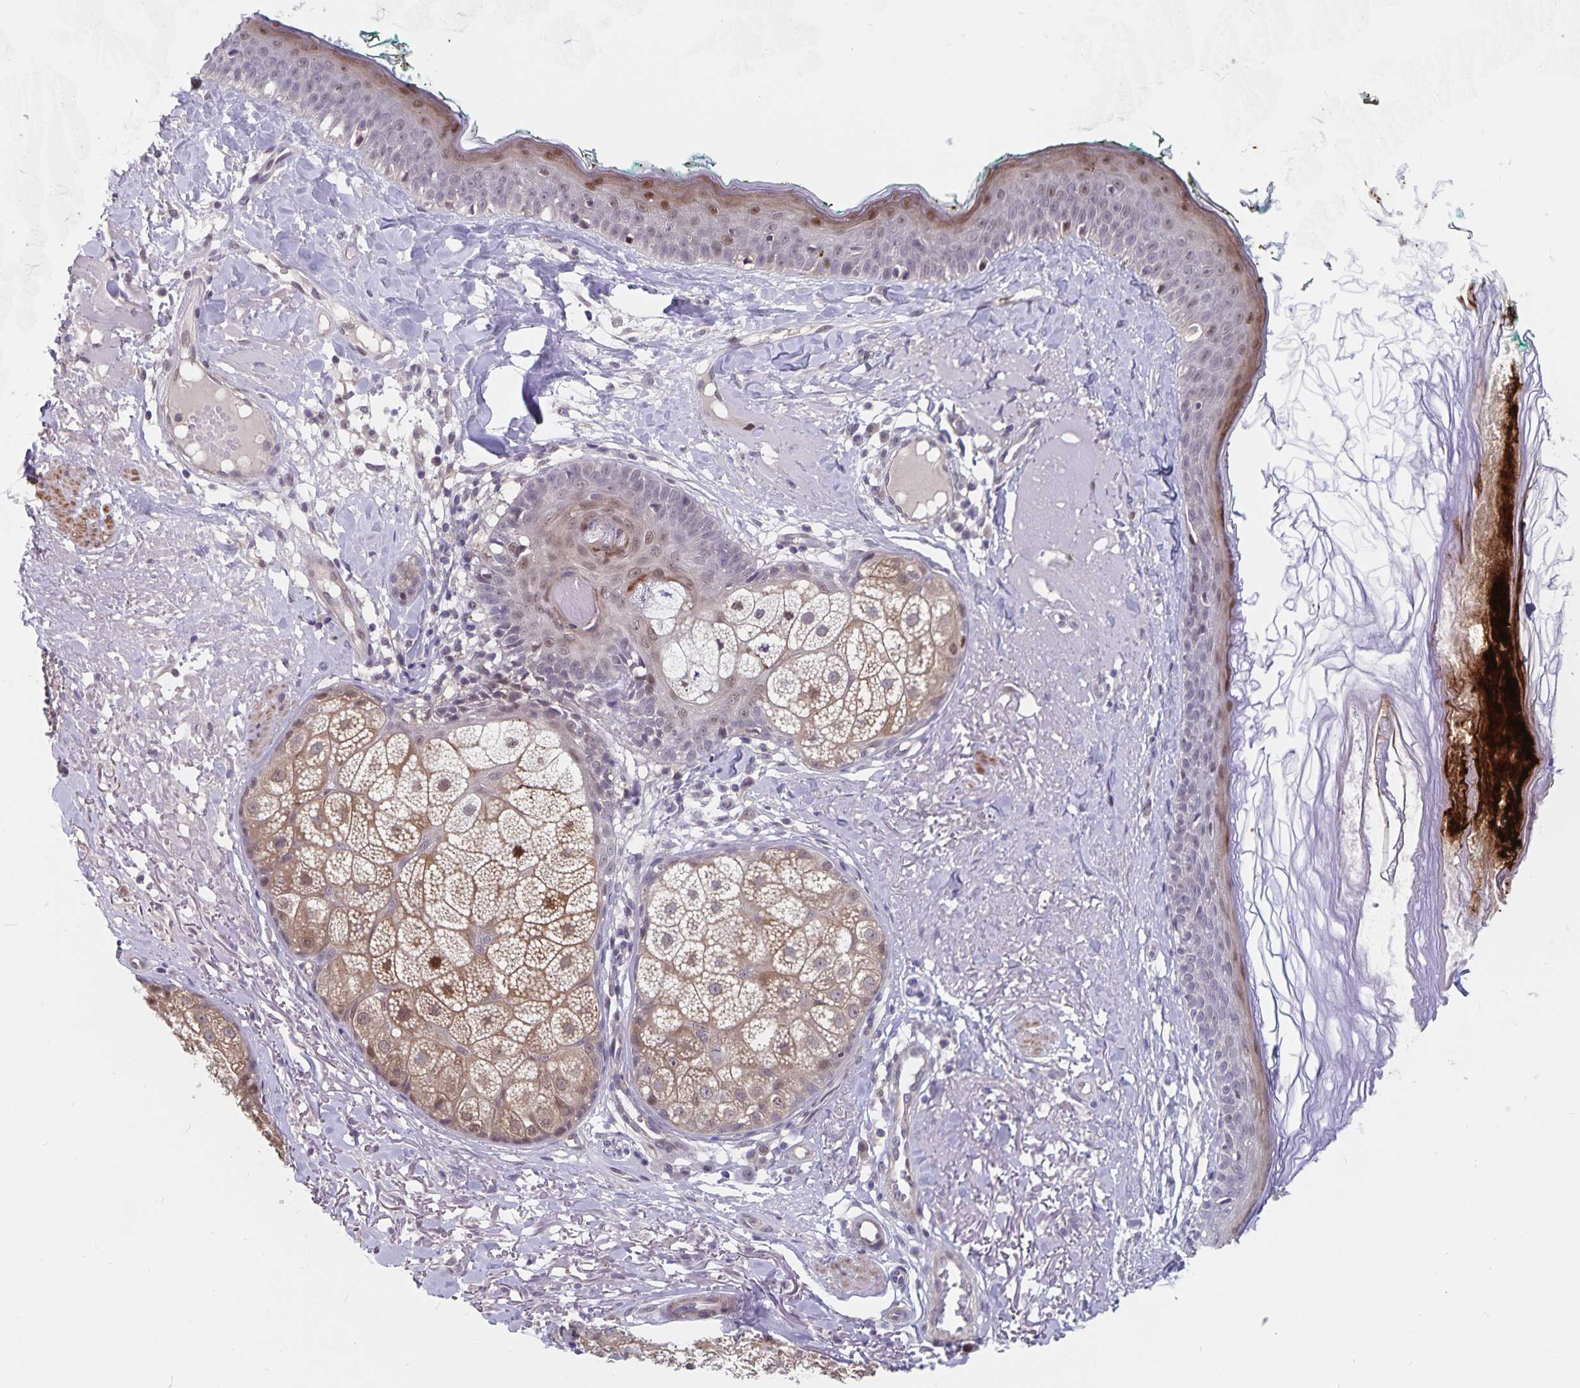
{"staining": {"intensity": "negative", "quantity": "none", "location": "none"}, "tissue": "skin", "cell_type": "Fibroblasts", "image_type": "normal", "snomed": [{"axis": "morphology", "description": "Normal tissue, NOS"}, {"axis": "topography", "description": "Skin"}], "caption": "A micrograph of skin stained for a protein reveals no brown staining in fibroblasts. (Brightfield microscopy of DAB immunohistochemistry (IHC) at high magnification).", "gene": "BAG6", "patient": {"sex": "male", "age": 73}}